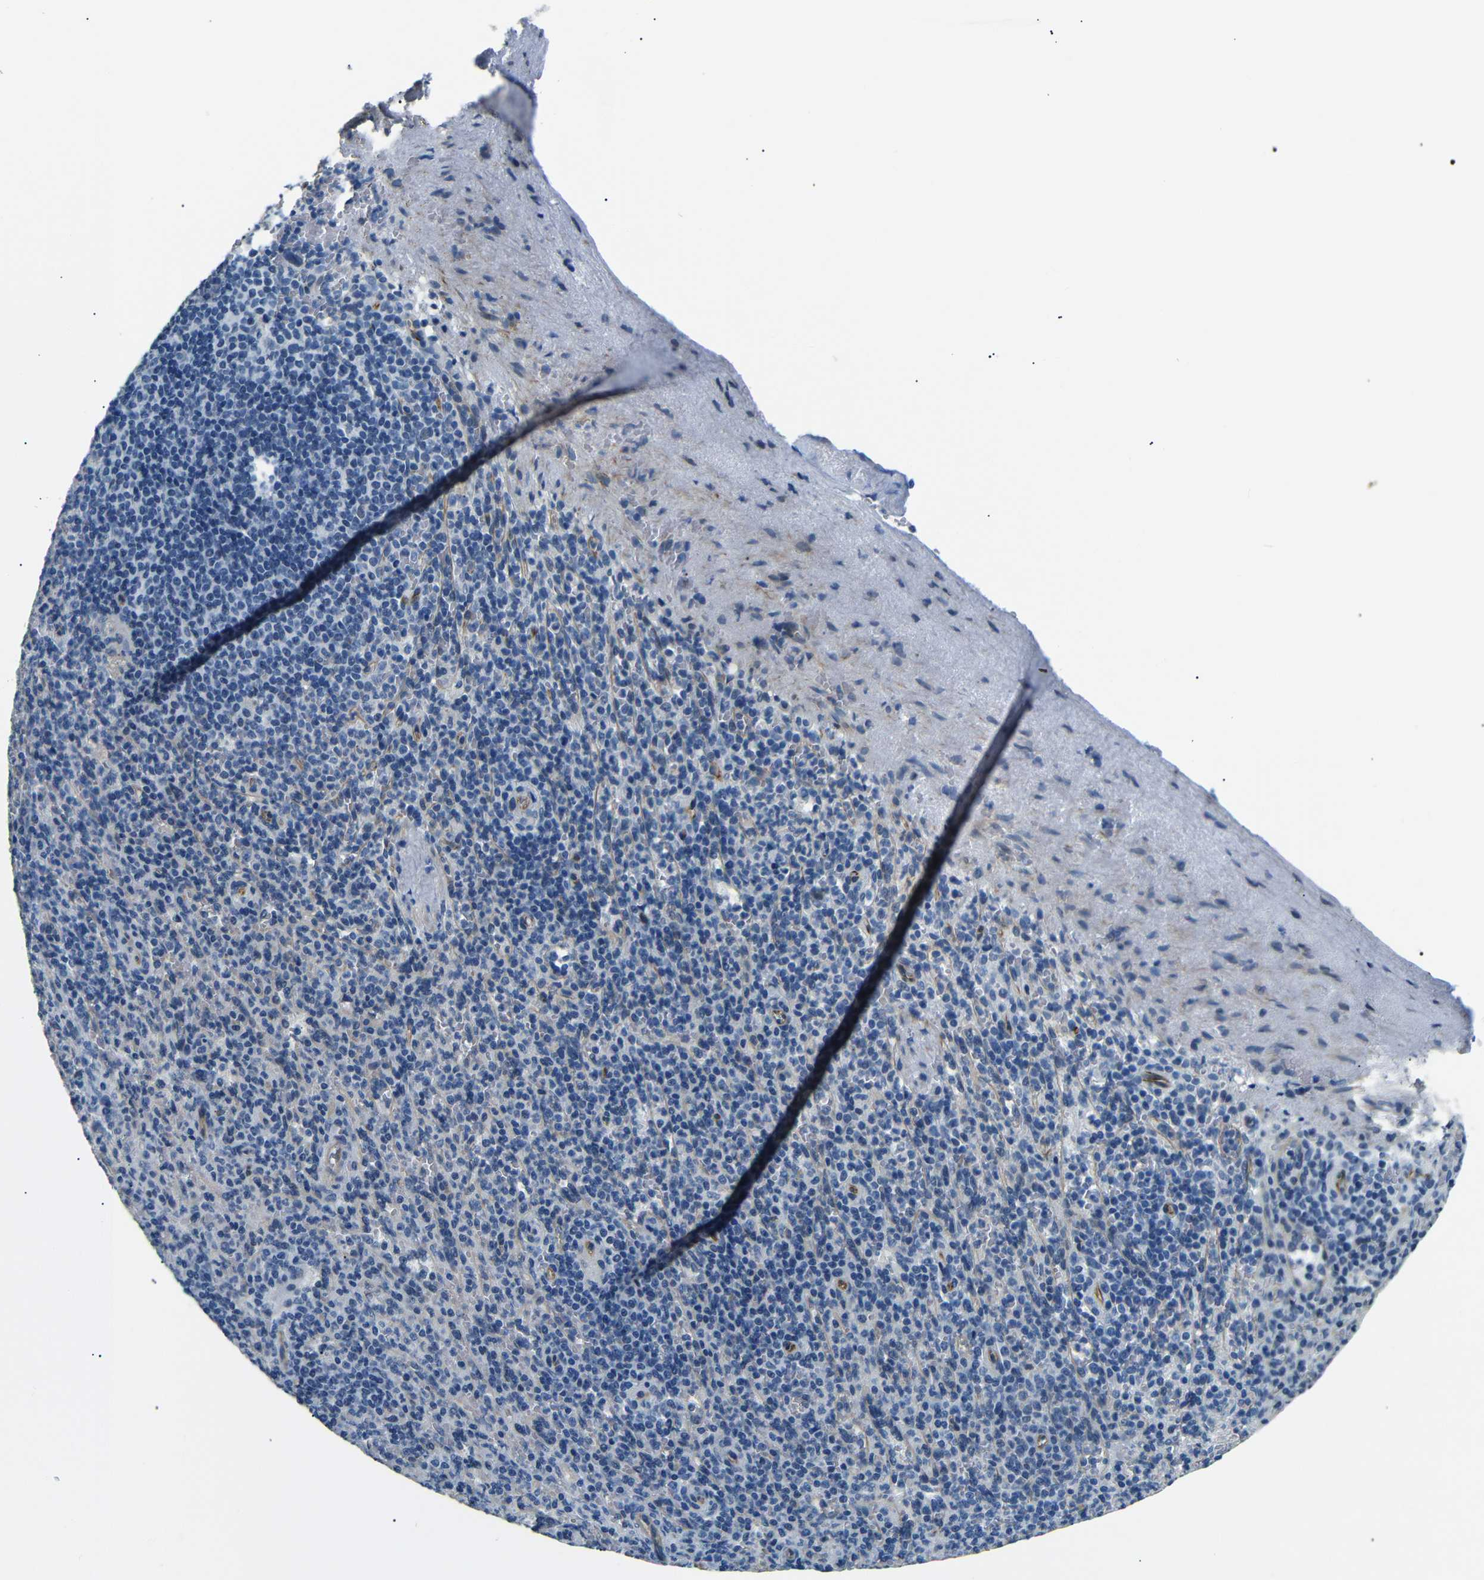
{"staining": {"intensity": "negative", "quantity": "none", "location": "none"}, "tissue": "spleen", "cell_type": "Cells in red pulp", "image_type": "normal", "snomed": [{"axis": "morphology", "description": "Normal tissue, NOS"}, {"axis": "topography", "description": "Spleen"}], "caption": "A high-resolution image shows IHC staining of benign spleen, which demonstrates no significant expression in cells in red pulp. (DAB immunohistochemistry with hematoxylin counter stain).", "gene": "TAFA1", "patient": {"sex": "female", "age": 74}}